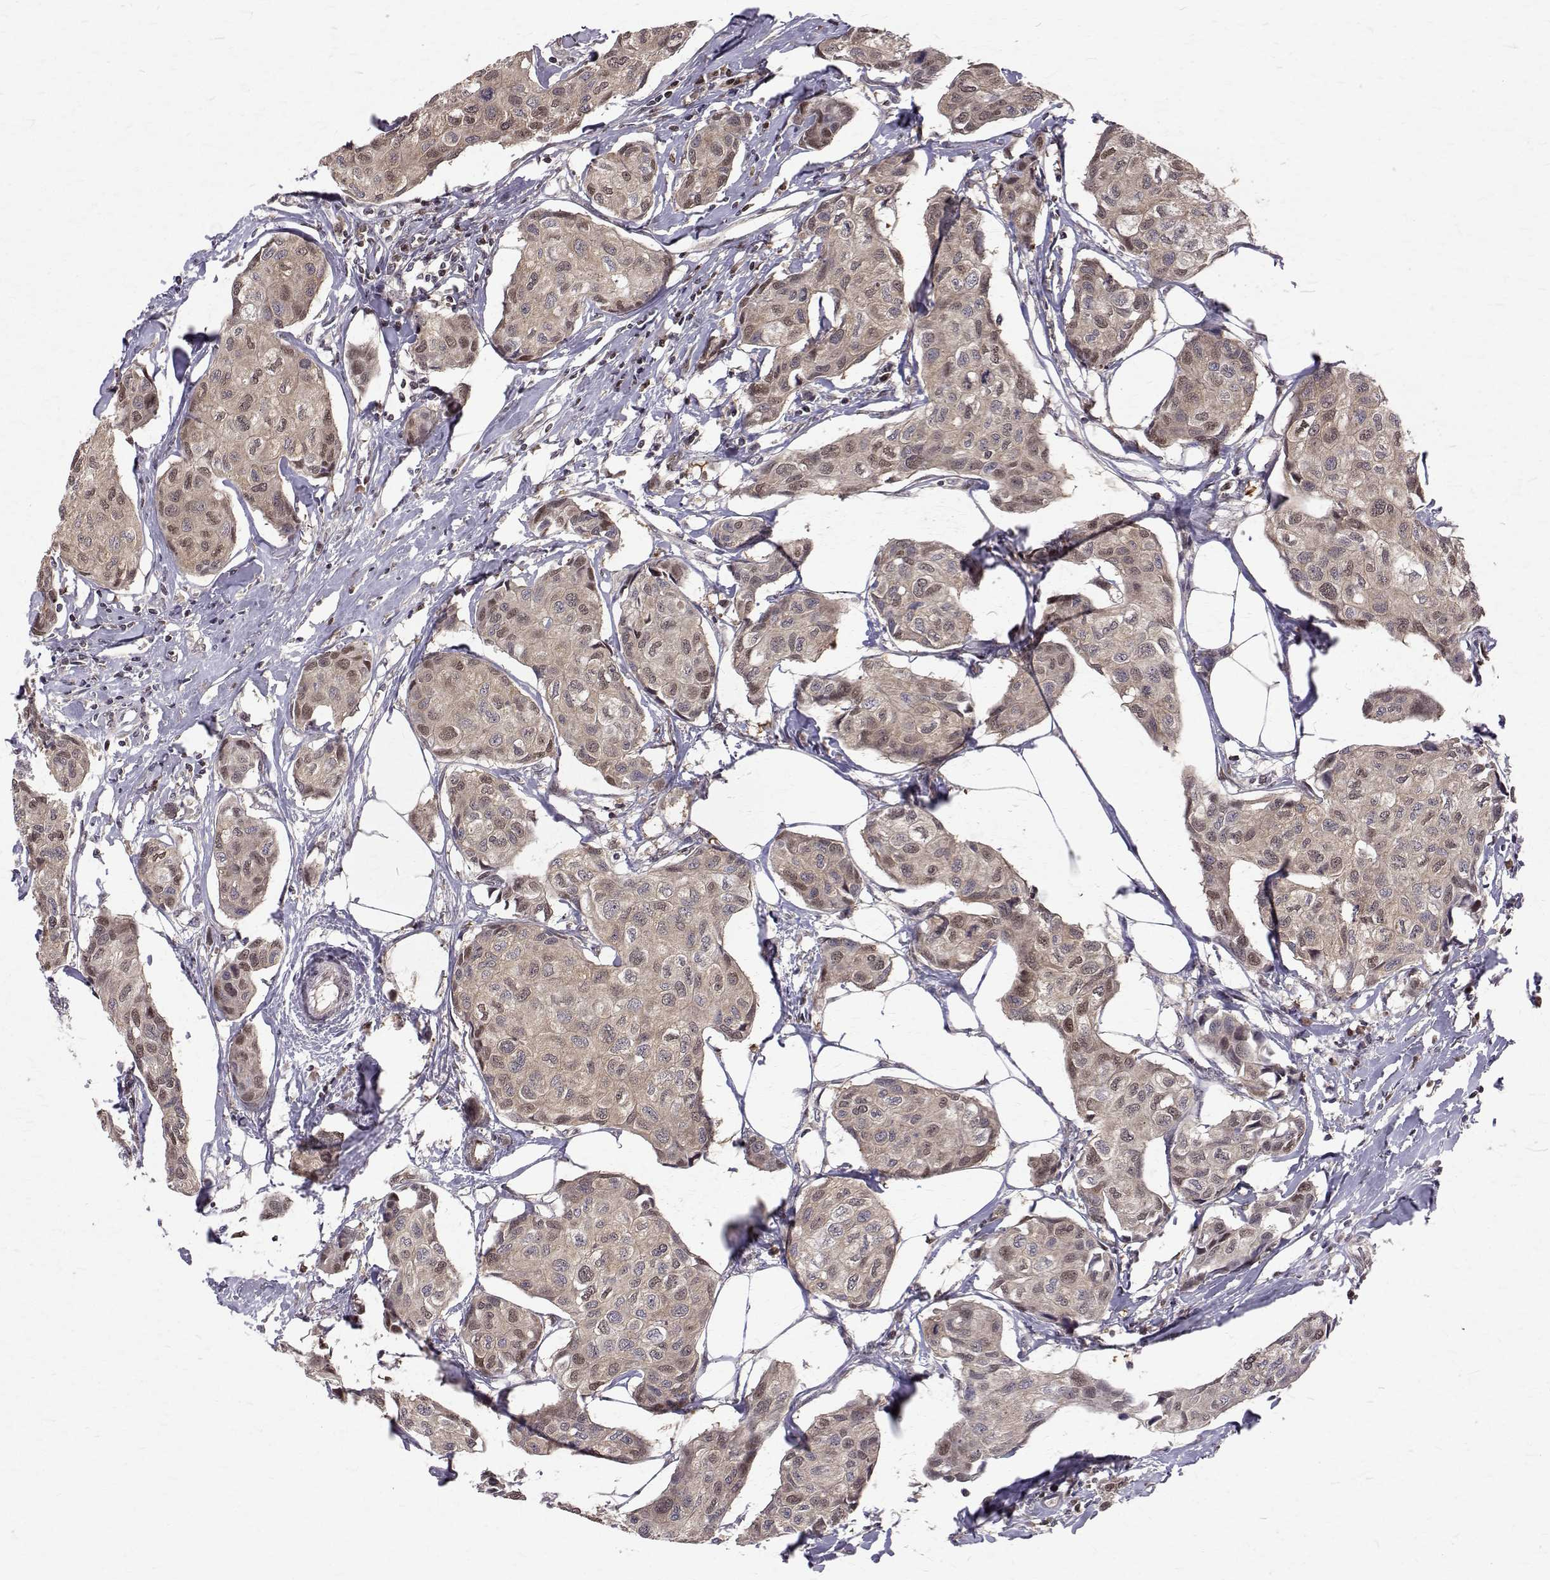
{"staining": {"intensity": "moderate", "quantity": "25%-75%", "location": "cytoplasmic/membranous,nuclear"}, "tissue": "breast cancer", "cell_type": "Tumor cells", "image_type": "cancer", "snomed": [{"axis": "morphology", "description": "Duct carcinoma"}, {"axis": "topography", "description": "Breast"}], "caption": "The histopathology image shows staining of breast intraductal carcinoma, revealing moderate cytoplasmic/membranous and nuclear protein staining (brown color) within tumor cells.", "gene": "NIF3L1", "patient": {"sex": "female", "age": 80}}